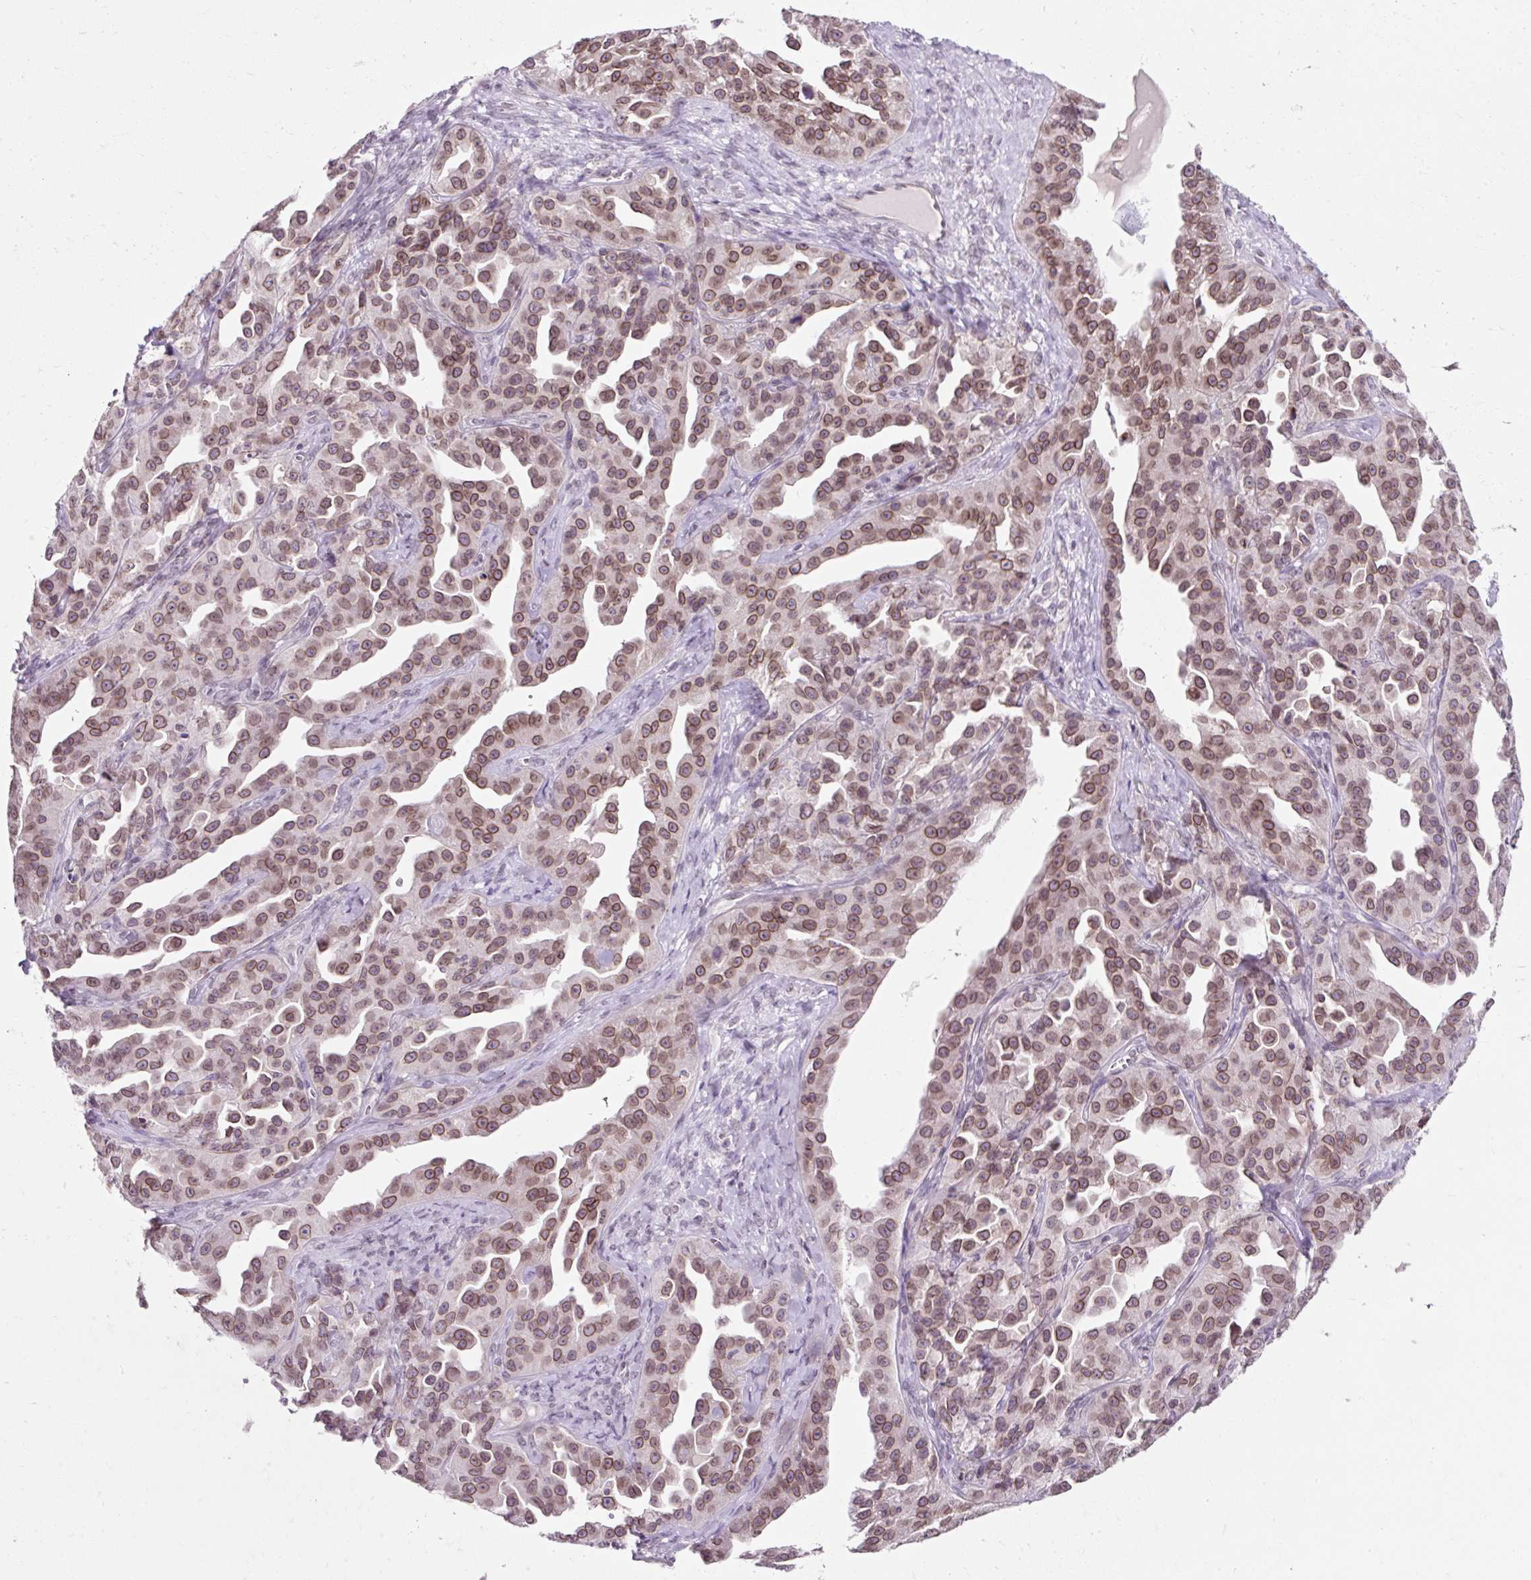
{"staining": {"intensity": "moderate", "quantity": ">75%", "location": "cytoplasmic/membranous,nuclear"}, "tissue": "ovarian cancer", "cell_type": "Tumor cells", "image_type": "cancer", "snomed": [{"axis": "morphology", "description": "Cystadenocarcinoma, serous, NOS"}, {"axis": "topography", "description": "Ovary"}], "caption": "Tumor cells display medium levels of moderate cytoplasmic/membranous and nuclear positivity in approximately >75% of cells in human serous cystadenocarcinoma (ovarian).", "gene": "ZNF610", "patient": {"sex": "female", "age": 75}}